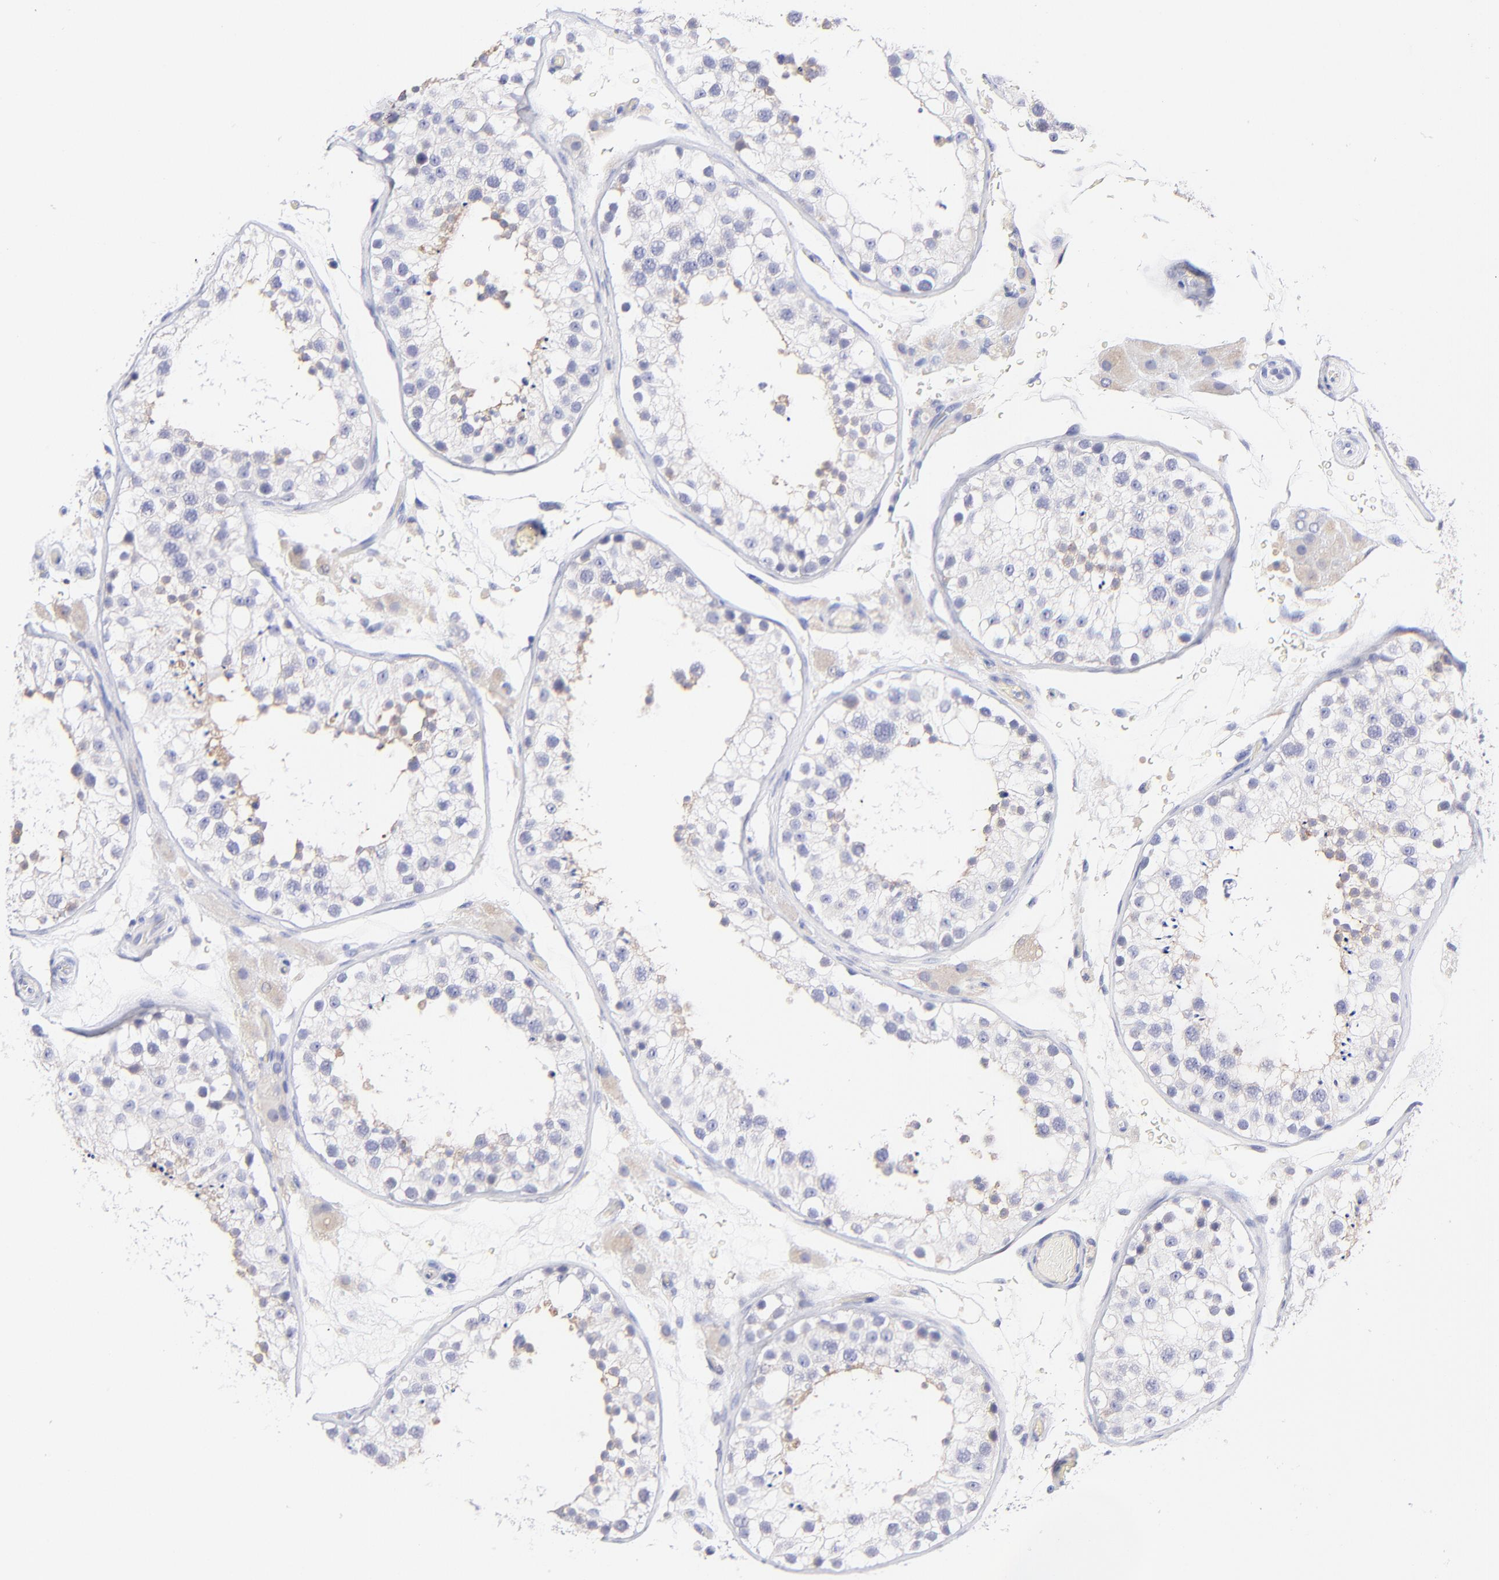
{"staining": {"intensity": "weak", "quantity": "<25%", "location": "cytoplasmic/membranous"}, "tissue": "testis", "cell_type": "Cells in seminiferous ducts", "image_type": "normal", "snomed": [{"axis": "morphology", "description": "Normal tissue, NOS"}, {"axis": "topography", "description": "Testis"}], "caption": "This is an IHC image of unremarkable human testis. There is no positivity in cells in seminiferous ducts.", "gene": "RAB3A", "patient": {"sex": "male", "age": 26}}